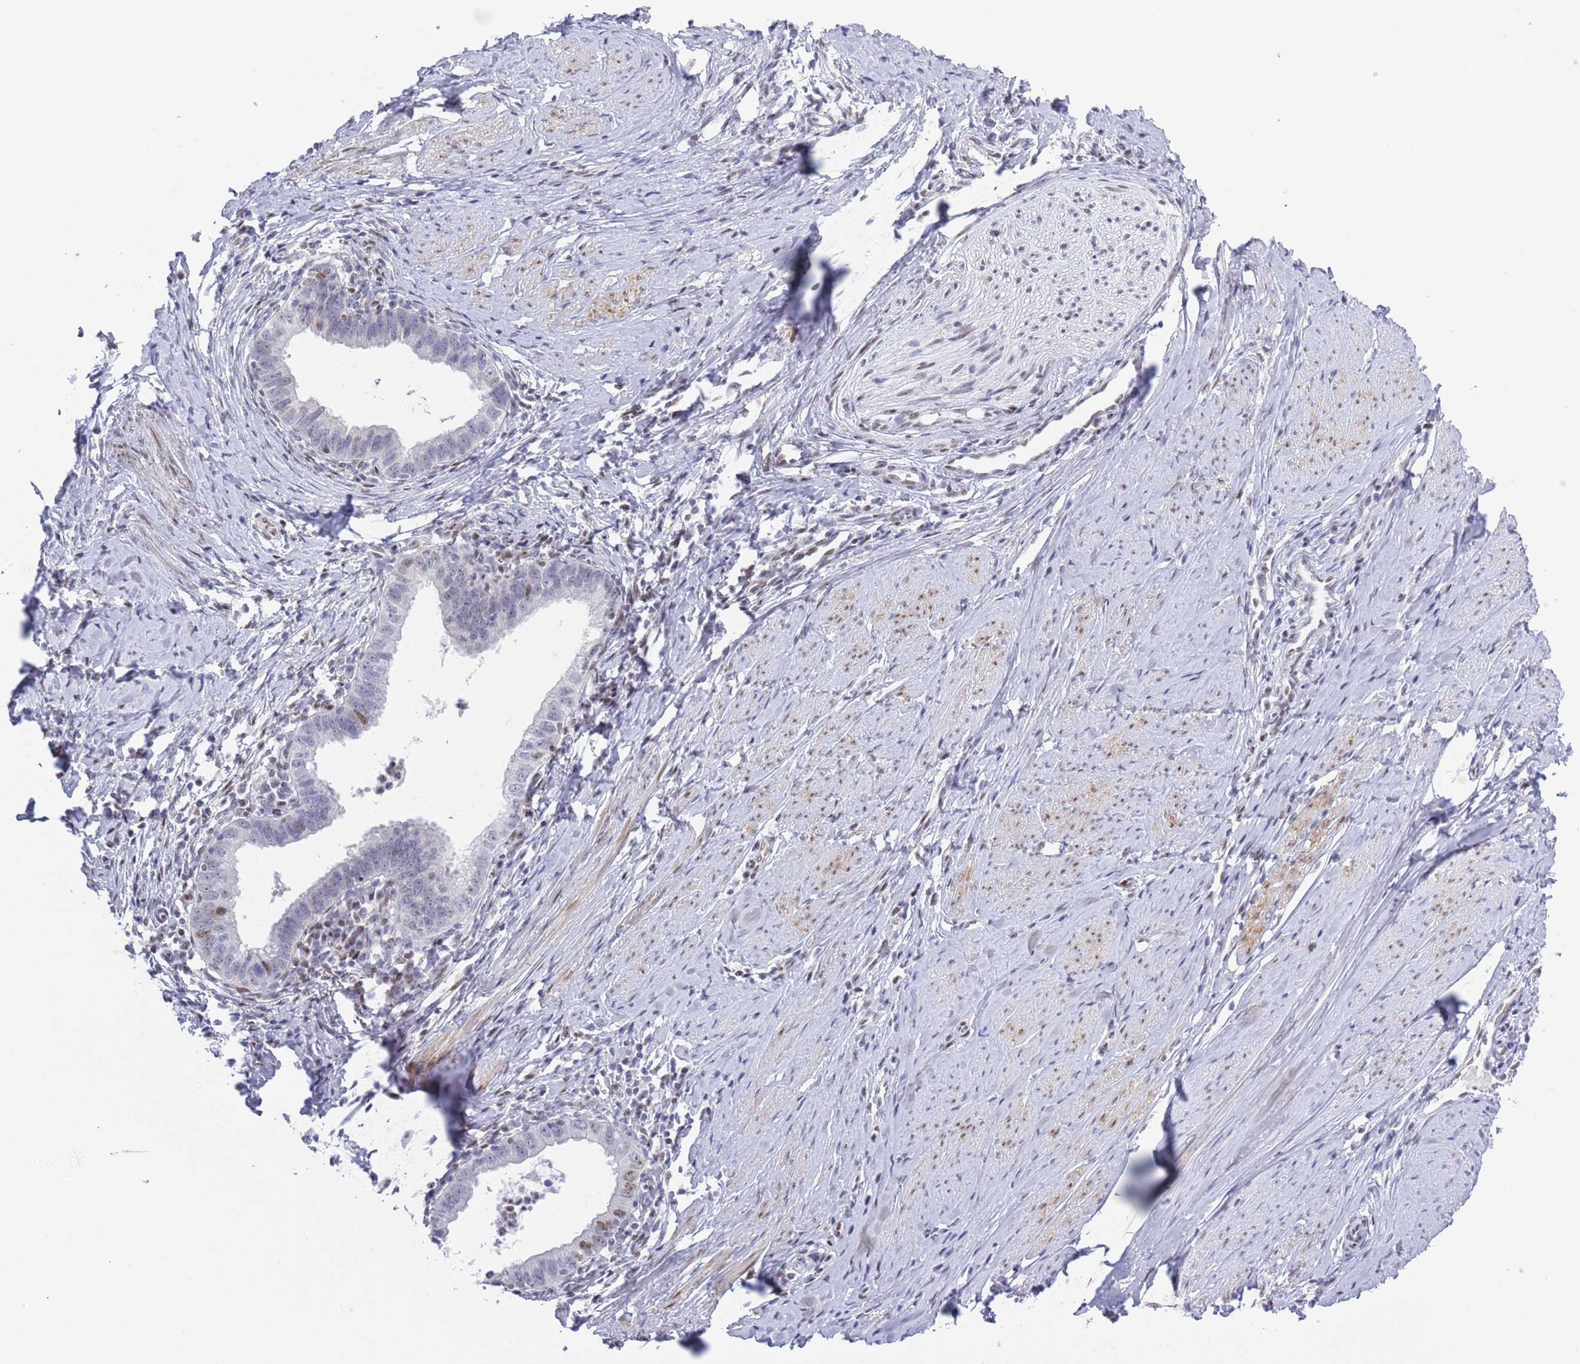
{"staining": {"intensity": "moderate", "quantity": "<25%", "location": "nuclear"}, "tissue": "cervical cancer", "cell_type": "Tumor cells", "image_type": "cancer", "snomed": [{"axis": "morphology", "description": "Adenocarcinoma, NOS"}, {"axis": "topography", "description": "Cervix"}], "caption": "This is a micrograph of IHC staining of cervical cancer, which shows moderate staining in the nuclear of tumor cells.", "gene": "ZNF382", "patient": {"sex": "female", "age": 36}}